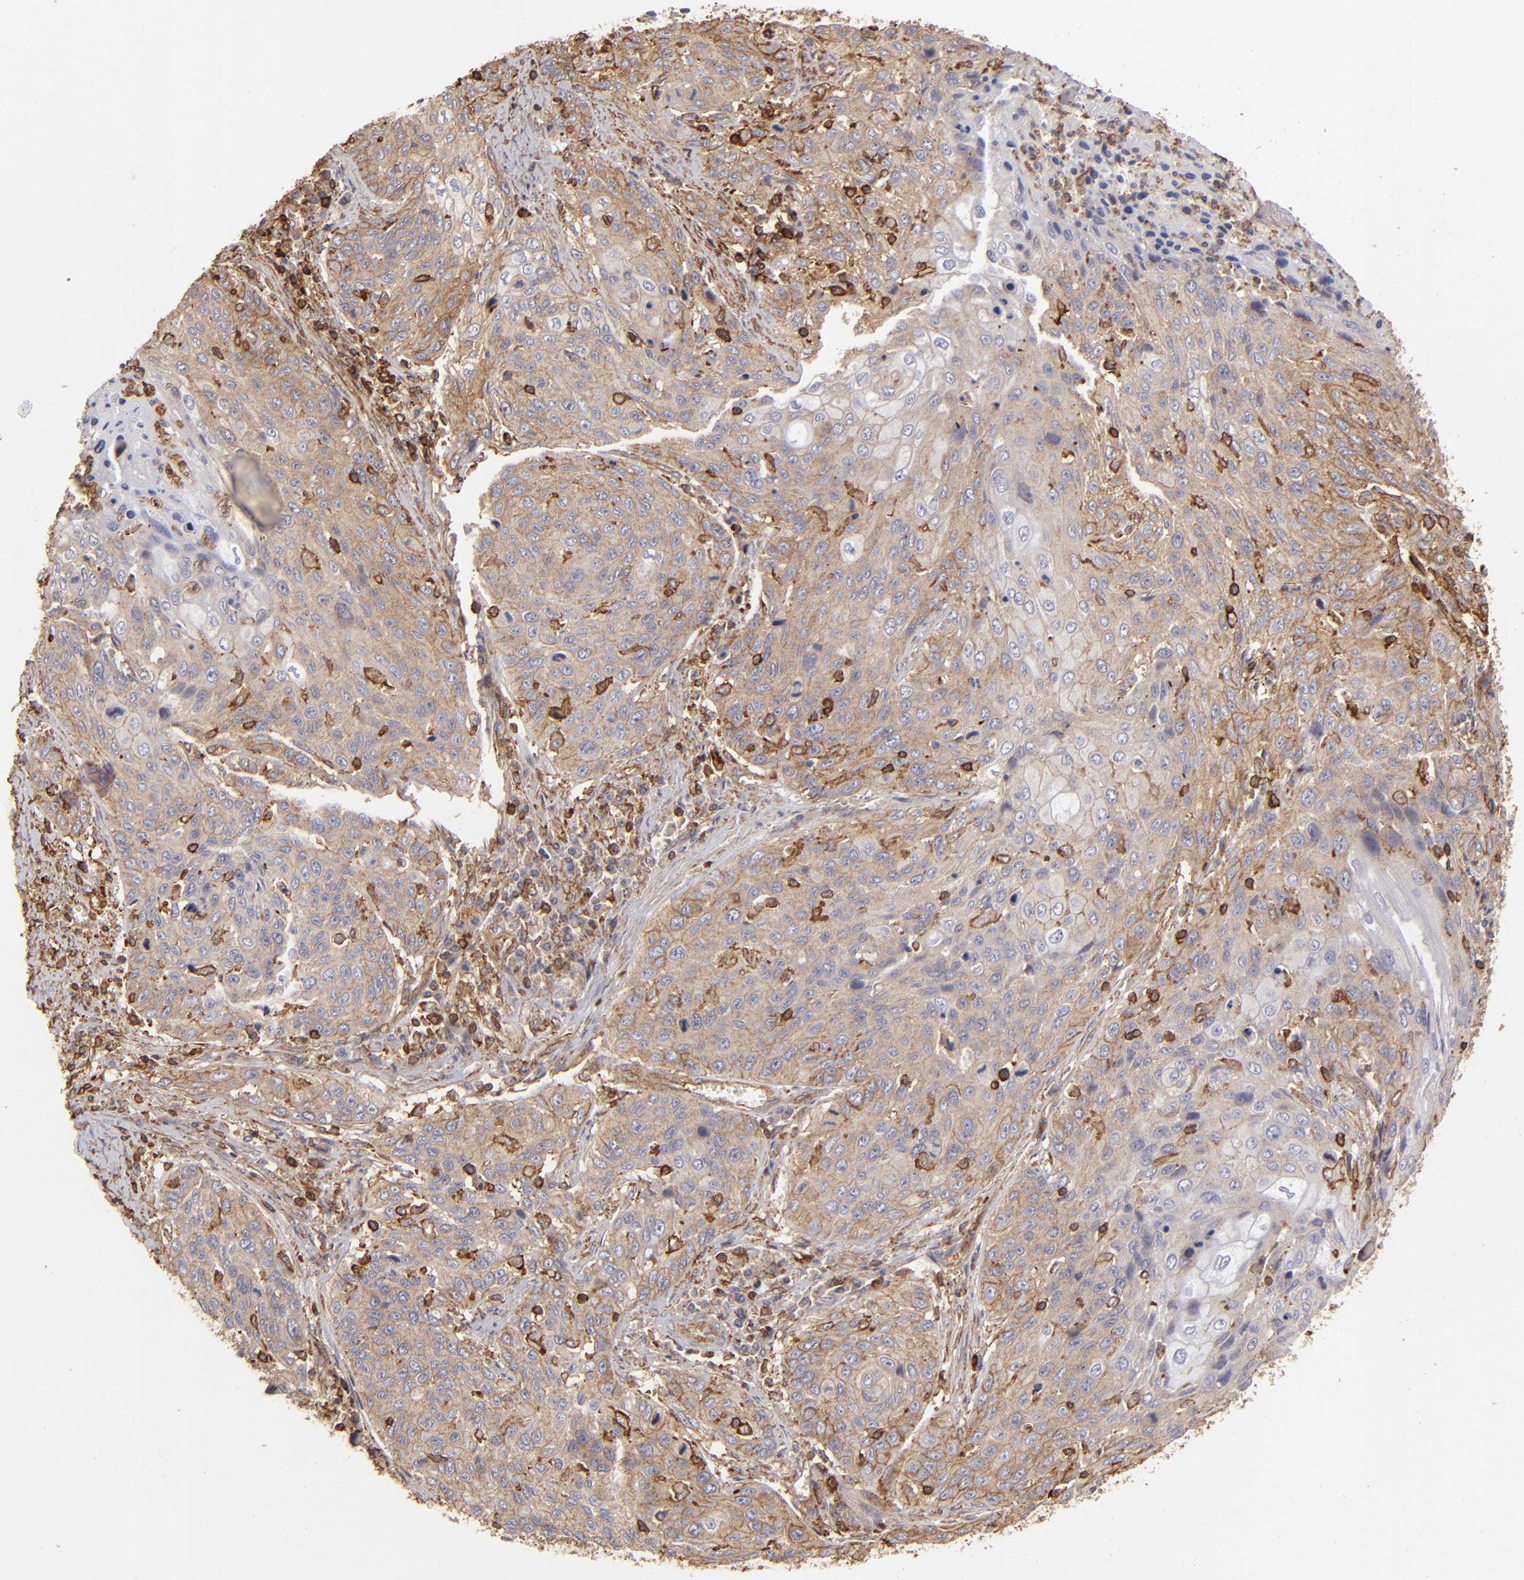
{"staining": {"intensity": "moderate", "quantity": ">75%", "location": "cytoplasmic/membranous"}, "tissue": "cervical cancer", "cell_type": "Tumor cells", "image_type": "cancer", "snomed": [{"axis": "morphology", "description": "Squamous cell carcinoma, NOS"}, {"axis": "topography", "description": "Cervix"}], "caption": "IHC of human squamous cell carcinoma (cervical) reveals medium levels of moderate cytoplasmic/membranous staining in about >75% of tumor cells.", "gene": "ACTB", "patient": {"sex": "female", "age": 32}}